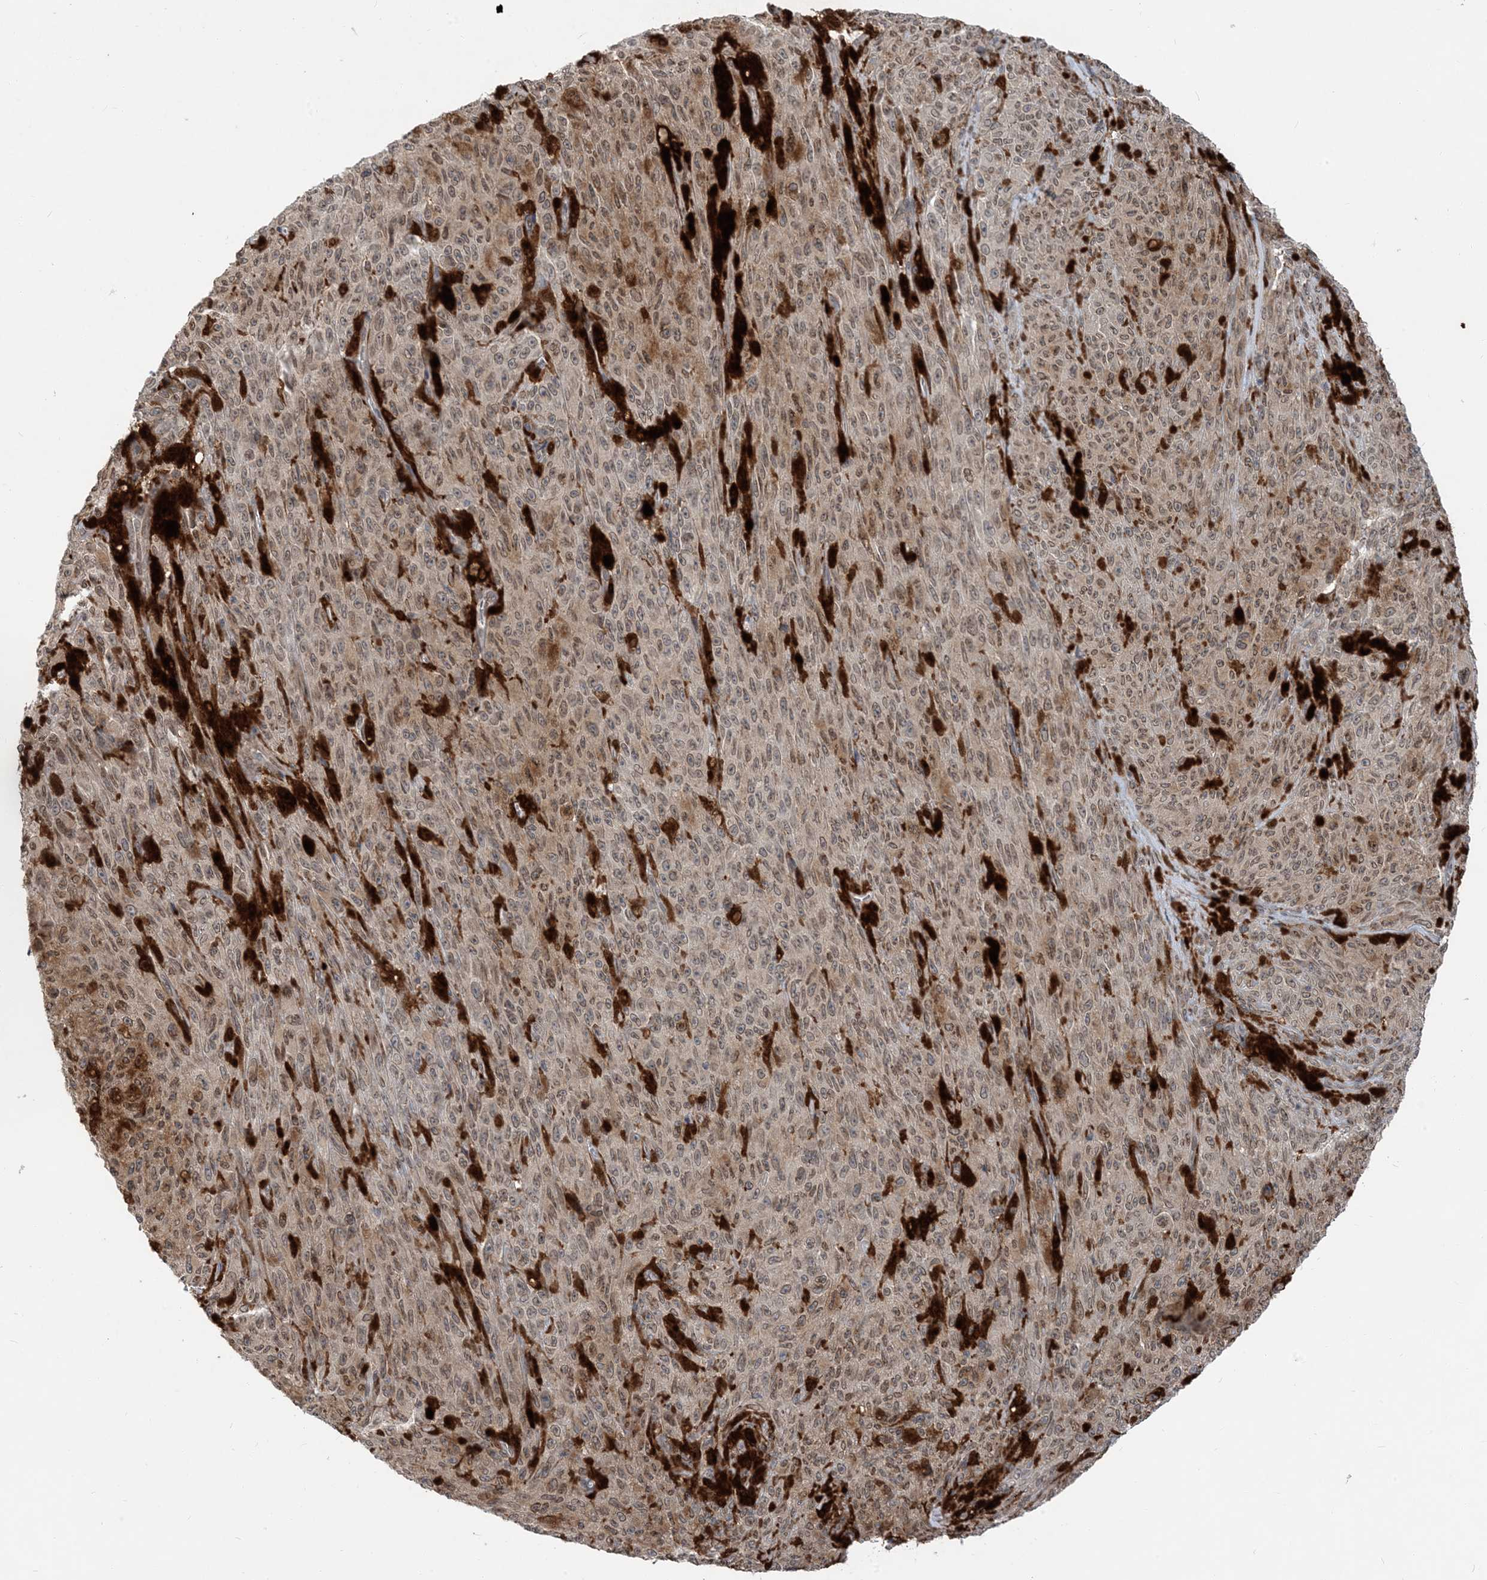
{"staining": {"intensity": "weak", "quantity": ">75%", "location": "cytoplasmic/membranous,nuclear"}, "tissue": "melanoma", "cell_type": "Tumor cells", "image_type": "cancer", "snomed": [{"axis": "morphology", "description": "Malignant melanoma, NOS"}, {"axis": "topography", "description": "Skin"}], "caption": "This is a photomicrograph of IHC staining of malignant melanoma, which shows weak positivity in the cytoplasmic/membranous and nuclear of tumor cells.", "gene": "NAGK", "patient": {"sex": "female", "age": 82}}